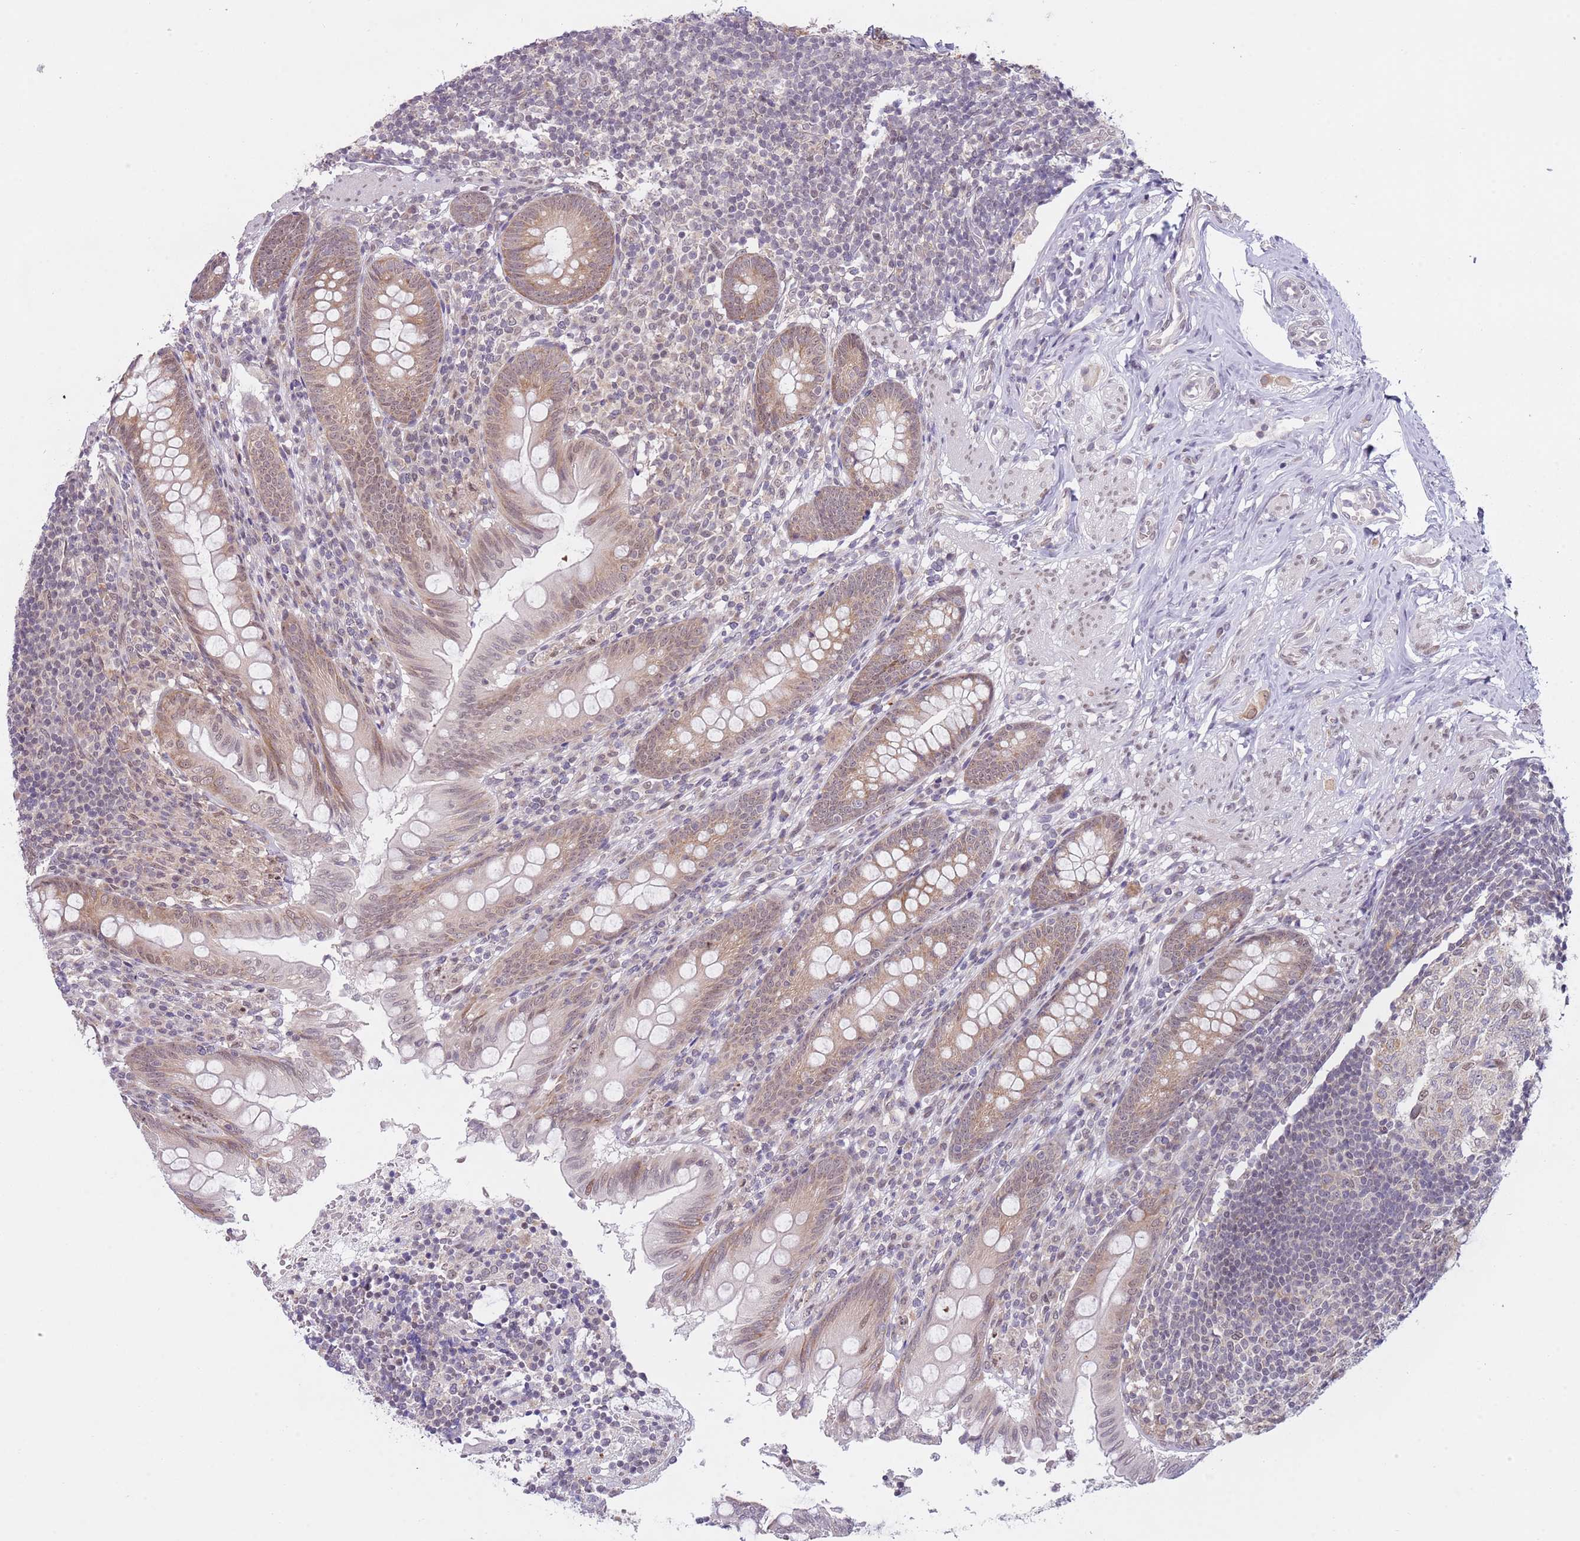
{"staining": {"intensity": "moderate", "quantity": "25%-75%", "location": "cytoplasmic/membranous,nuclear"}, "tissue": "appendix", "cell_type": "Glandular cells", "image_type": "normal", "snomed": [{"axis": "morphology", "description": "Normal tissue, NOS"}, {"axis": "topography", "description": "Appendix"}], "caption": "DAB immunohistochemical staining of benign appendix demonstrates moderate cytoplasmic/membranous,nuclear protein expression in about 25%-75% of glandular cells.", "gene": "SLC25A32", "patient": {"sex": "male", "age": 55}}